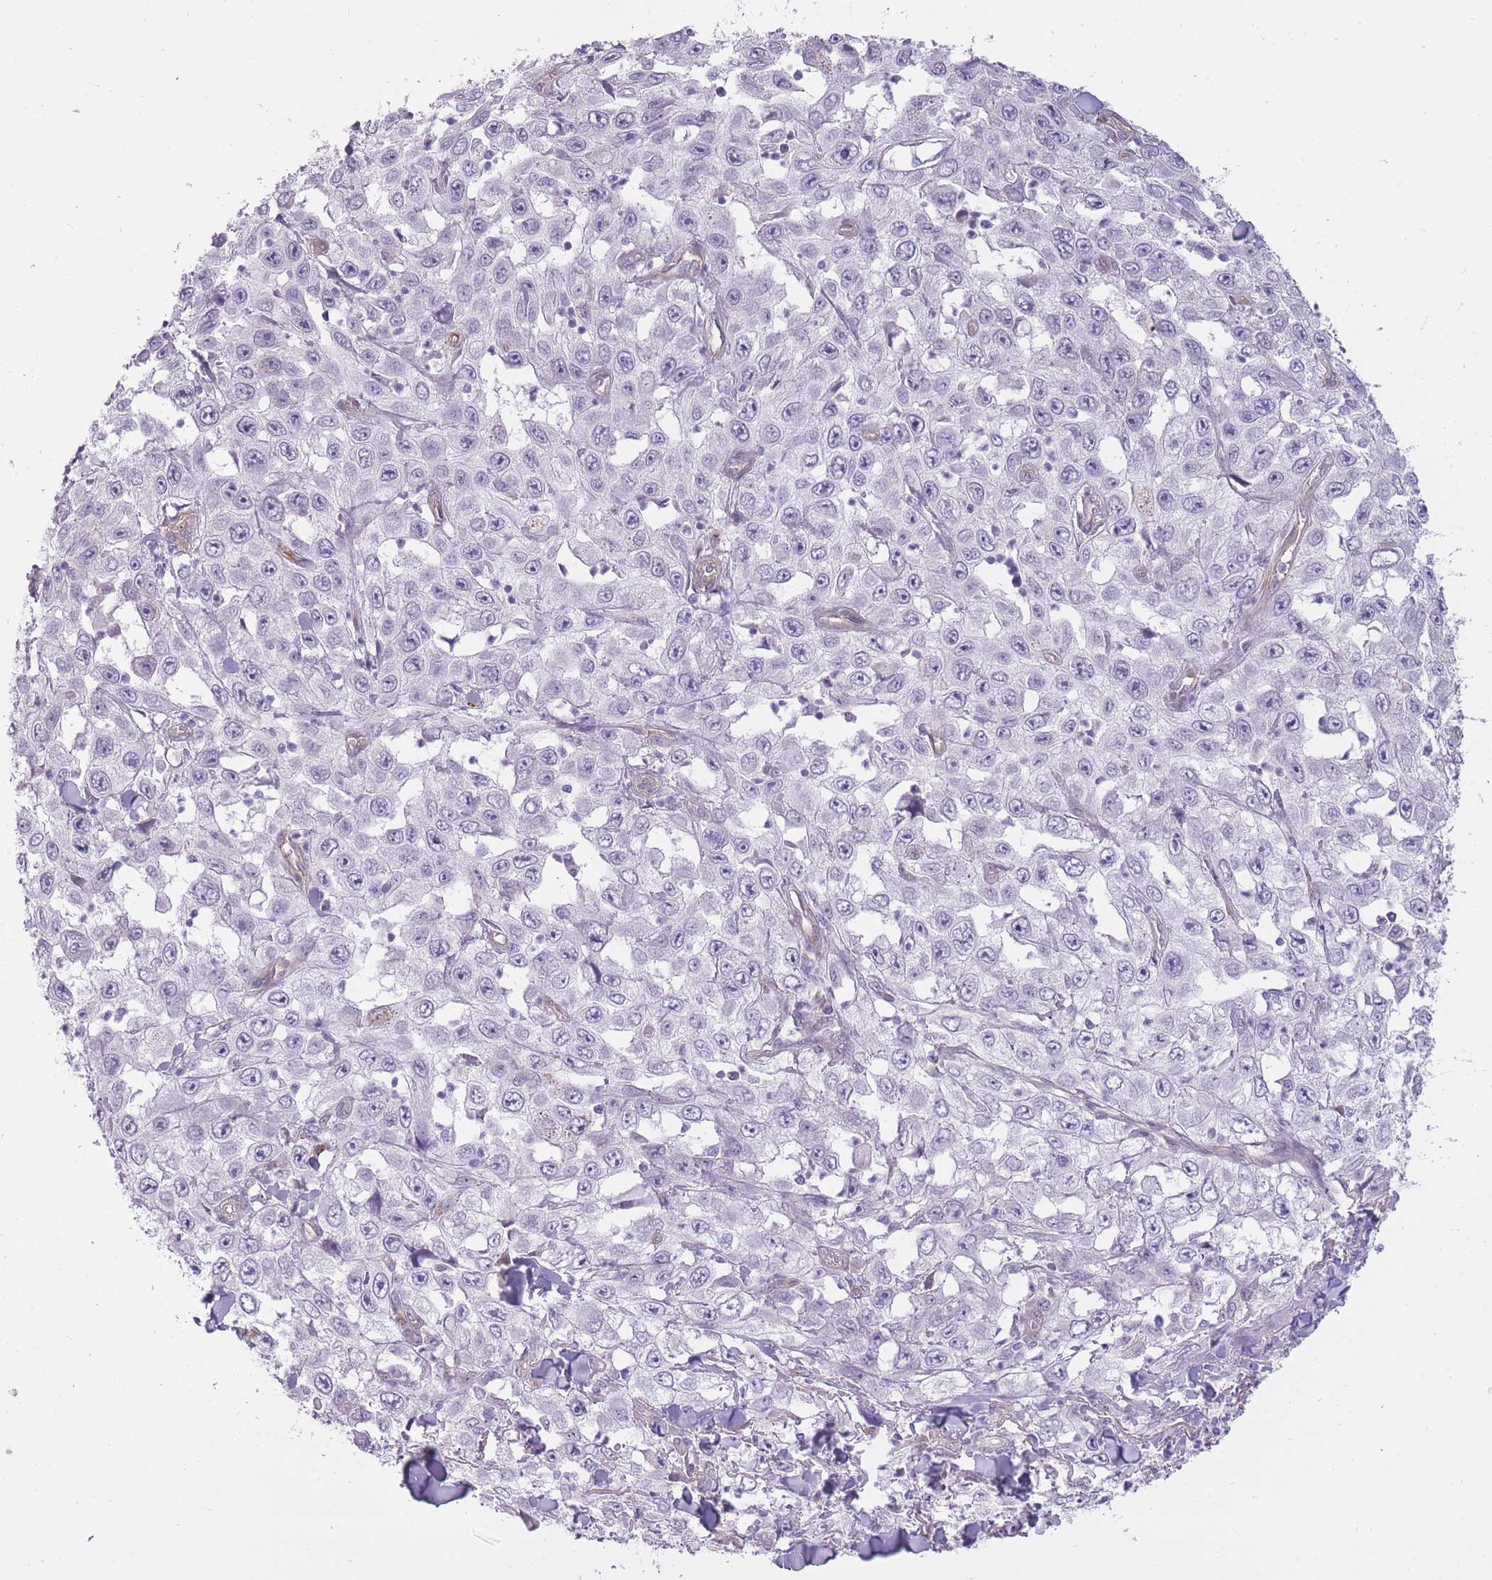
{"staining": {"intensity": "negative", "quantity": "none", "location": "none"}, "tissue": "skin cancer", "cell_type": "Tumor cells", "image_type": "cancer", "snomed": [{"axis": "morphology", "description": "Squamous cell carcinoma, NOS"}, {"axis": "topography", "description": "Skin"}], "caption": "High magnification brightfield microscopy of squamous cell carcinoma (skin) stained with DAB (3,3'-diaminobenzidine) (brown) and counterstained with hematoxylin (blue): tumor cells show no significant staining. (Brightfield microscopy of DAB (3,3'-diaminobenzidine) IHC at high magnification).", "gene": "PGRMC2", "patient": {"sex": "male", "age": 82}}